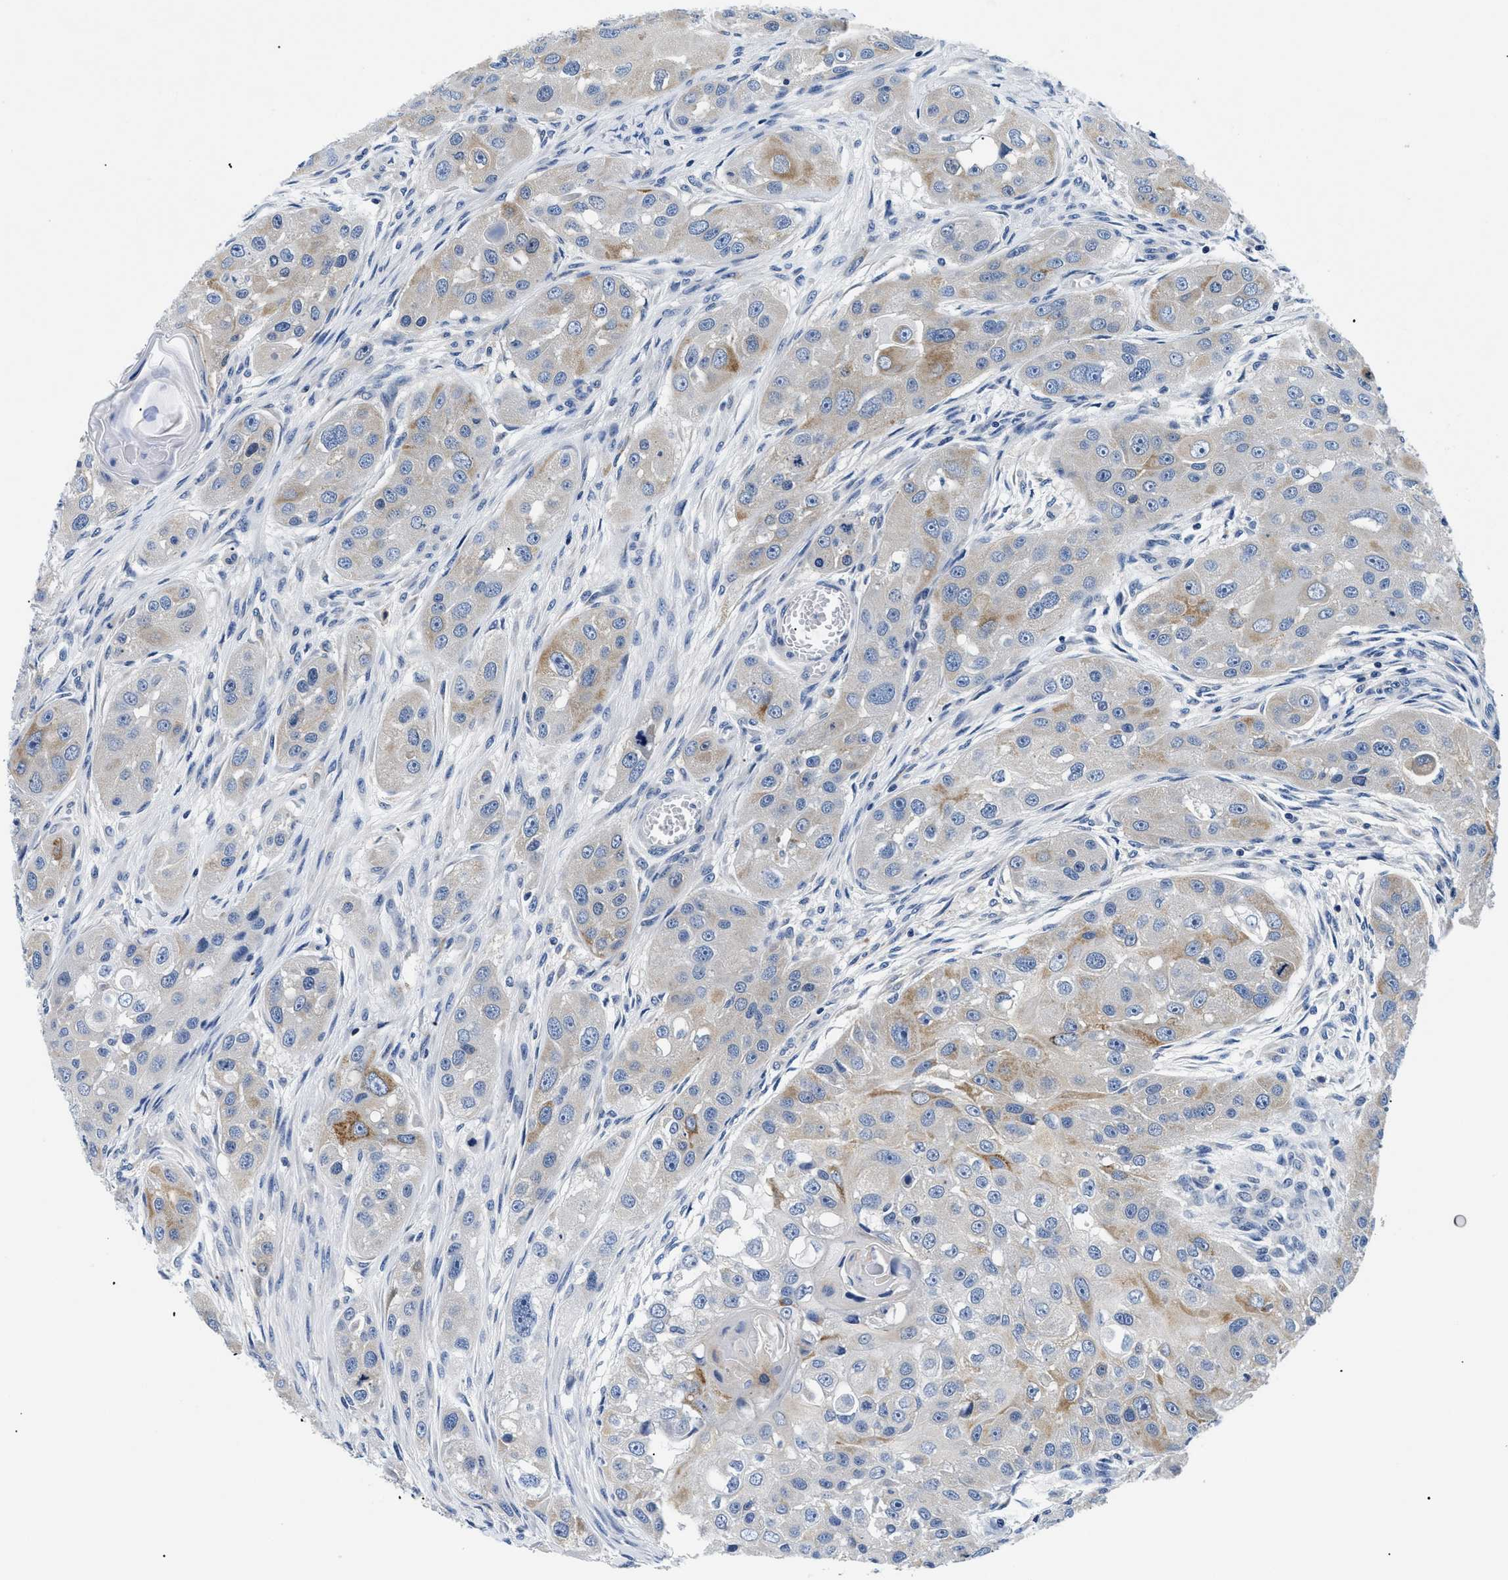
{"staining": {"intensity": "weak", "quantity": "<25%", "location": "cytoplasmic/membranous"}, "tissue": "head and neck cancer", "cell_type": "Tumor cells", "image_type": "cancer", "snomed": [{"axis": "morphology", "description": "Normal tissue, NOS"}, {"axis": "morphology", "description": "Squamous cell carcinoma, NOS"}, {"axis": "topography", "description": "Skeletal muscle"}, {"axis": "topography", "description": "Head-Neck"}], "caption": "Immunohistochemistry (IHC) histopathology image of neoplastic tissue: human head and neck cancer stained with DAB (3,3'-diaminobenzidine) displays no significant protein staining in tumor cells.", "gene": "MEA1", "patient": {"sex": "male", "age": 51}}